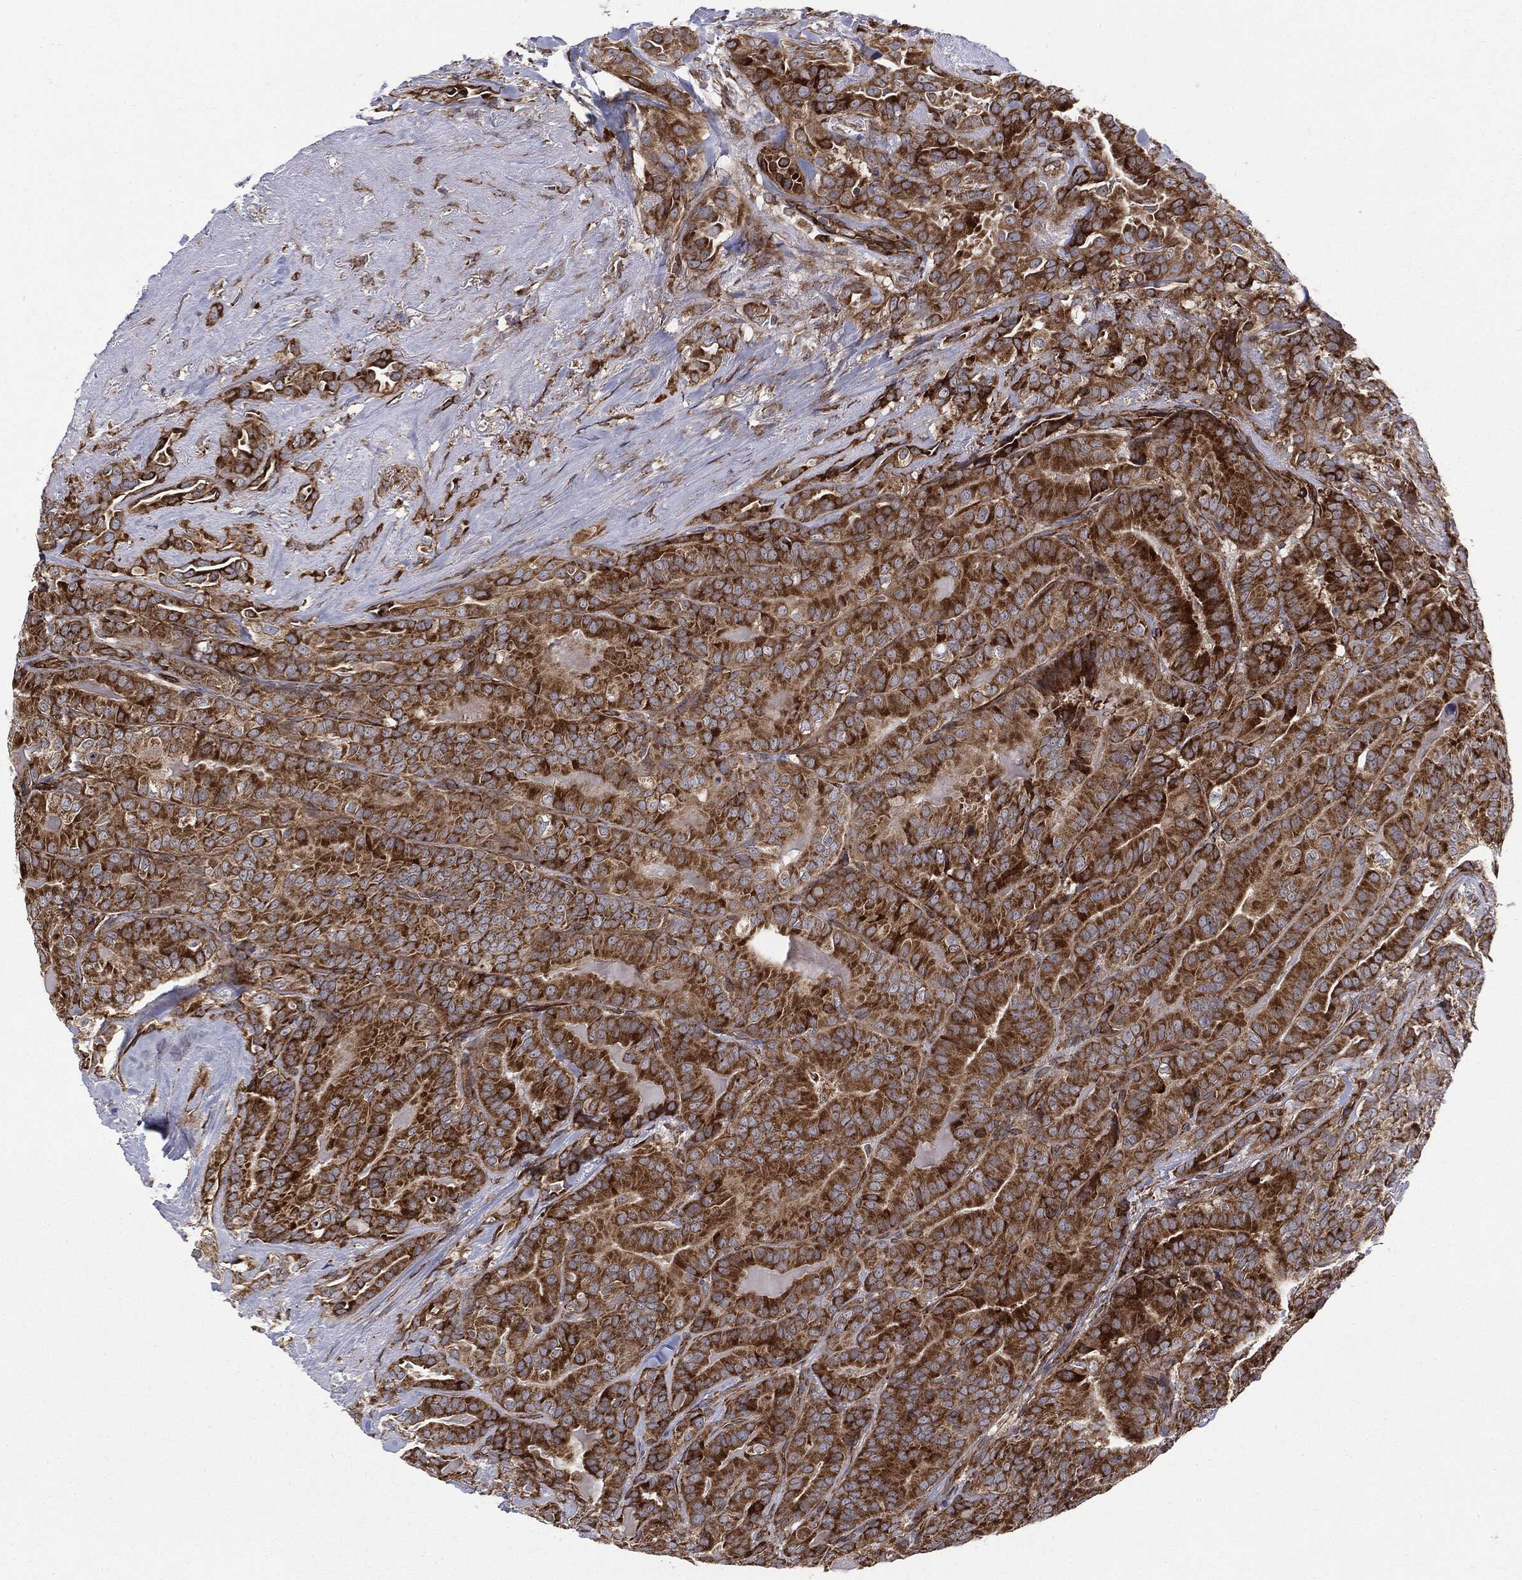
{"staining": {"intensity": "strong", "quantity": ">75%", "location": "cytoplasmic/membranous"}, "tissue": "thyroid cancer", "cell_type": "Tumor cells", "image_type": "cancer", "snomed": [{"axis": "morphology", "description": "Papillary adenocarcinoma, NOS"}, {"axis": "topography", "description": "Thyroid gland"}], "caption": "Immunohistochemical staining of papillary adenocarcinoma (thyroid) exhibits high levels of strong cytoplasmic/membranous expression in approximately >75% of tumor cells.", "gene": "CYLD", "patient": {"sex": "male", "age": 61}}